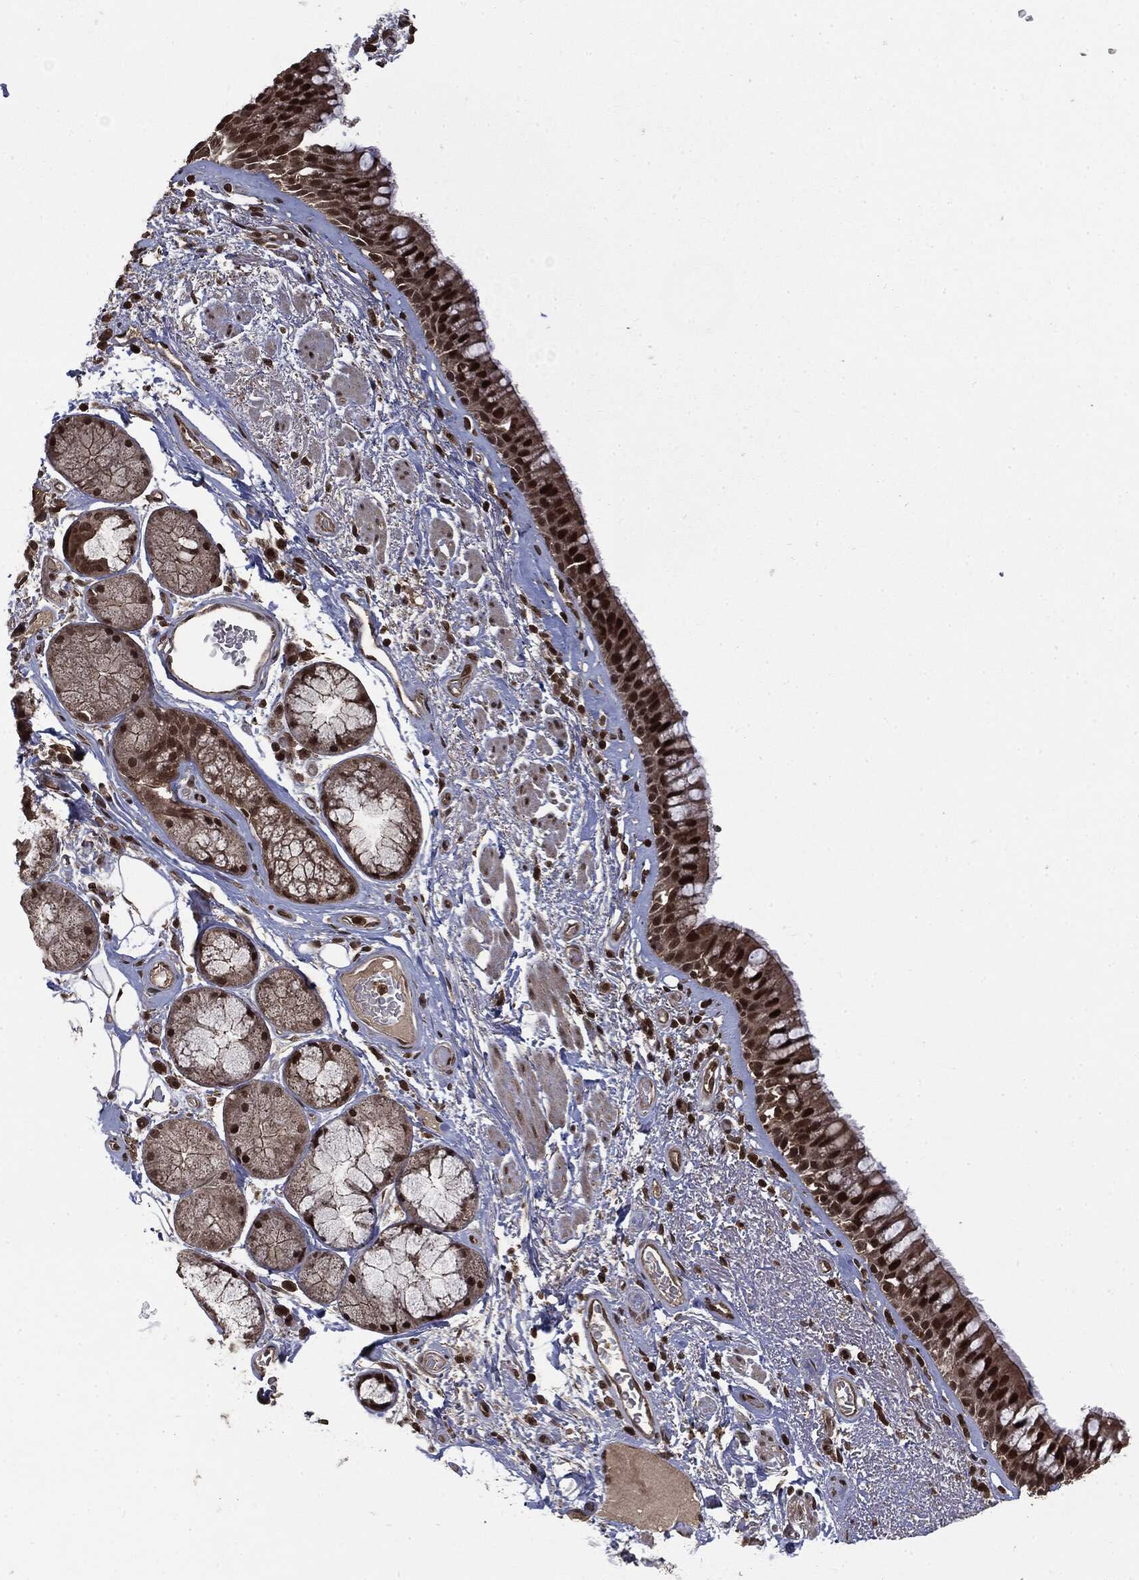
{"staining": {"intensity": "strong", "quantity": ">75%", "location": "nuclear"}, "tissue": "bronchus", "cell_type": "Respiratory epithelial cells", "image_type": "normal", "snomed": [{"axis": "morphology", "description": "Normal tissue, NOS"}, {"axis": "topography", "description": "Bronchus"}], "caption": "Bronchus stained with immunohistochemistry (IHC) demonstrates strong nuclear expression in approximately >75% of respiratory epithelial cells.", "gene": "CTDP1", "patient": {"sex": "male", "age": 82}}